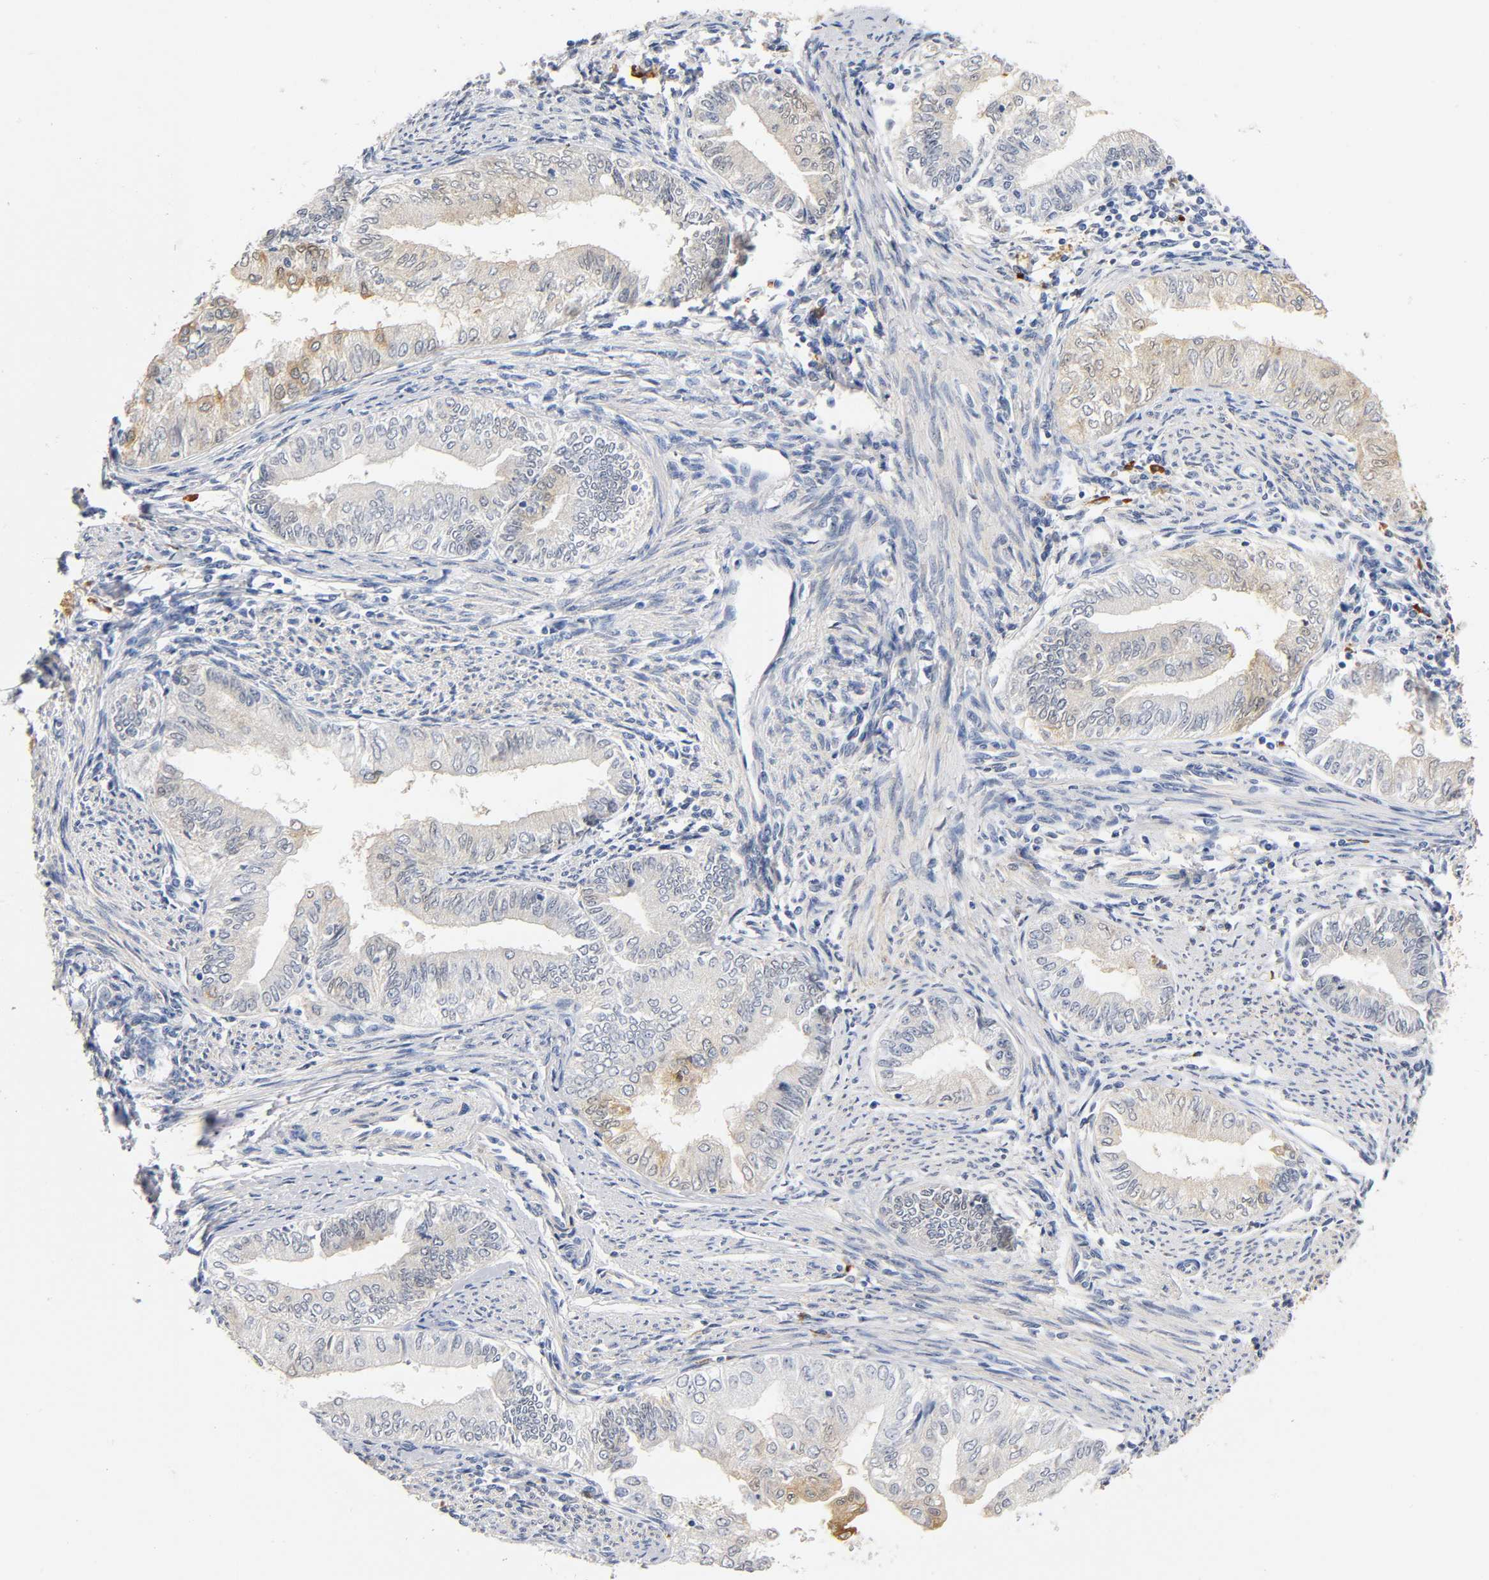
{"staining": {"intensity": "weak", "quantity": "25%-75%", "location": "cytoplasmic/membranous"}, "tissue": "endometrial cancer", "cell_type": "Tumor cells", "image_type": "cancer", "snomed": [{"axis": "morphology", "description": "Adenocarcinoma, NOS"}, {"axis": "topography", "description": "Endometrium"}], "caption": "IHC (DAB) staining of endometrial cancer (adenocarcinoma) demonstrates weak cytoplasmic/membranous protein staining in approximately 25%-75% of tumor cells. (brown staining indicates protein expression, while blue staining denotes nuclei).", "gene": "TNC", "patient": {"sex": "female", "age": 66}}